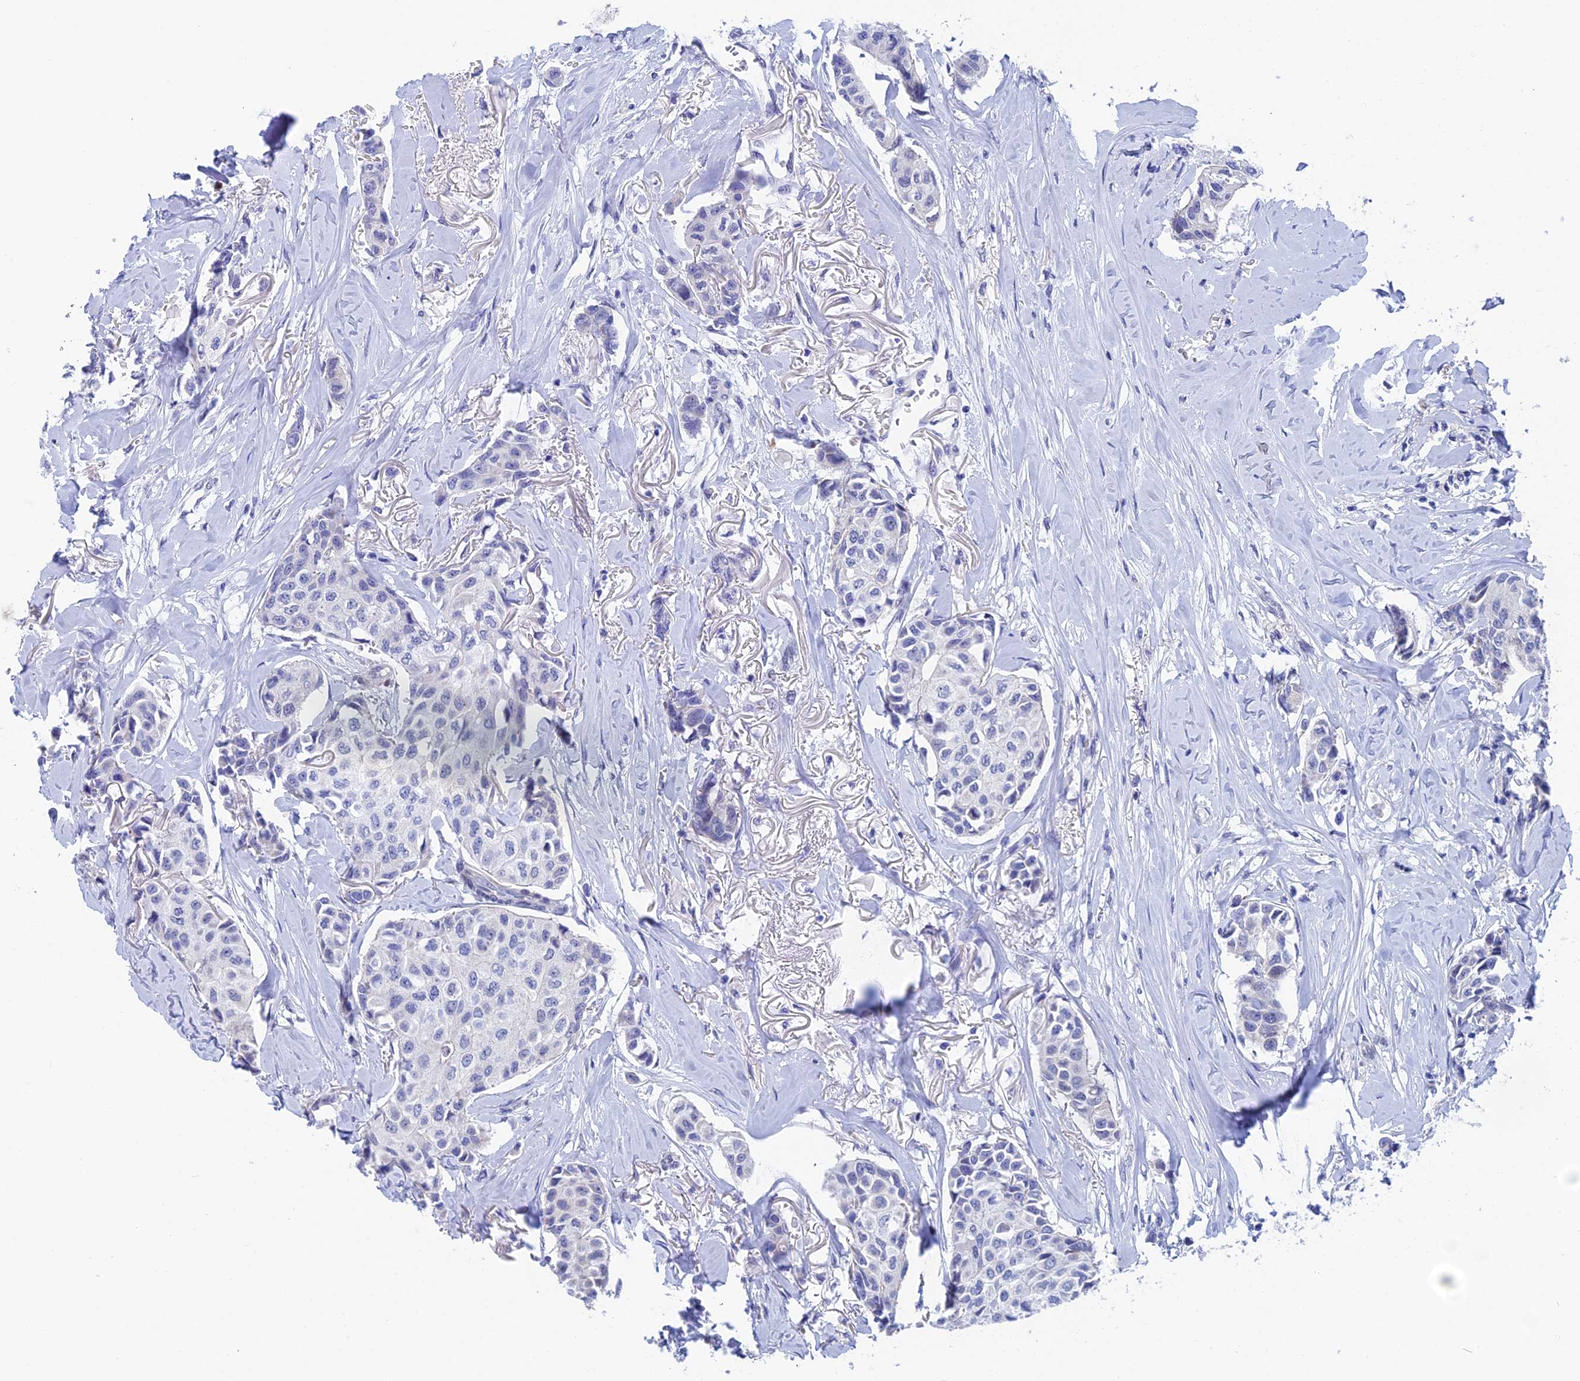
{"staining": {"intensity": "negative", "quantity": "none", "location": "none"}, "tissue": "breast cancer", "cell_type": "Tumor cells", "image_type": "cancer", "snomed": [{"axis": "morphology", "description": "Duct carcinoma"}, {"axis": "topography", "description": "Breast"}], "caption": "High magnification brightfield microscopy of breast cancer stained with DAB (brown) and counterstained with hematoxylin (blue): tumor cells show no significant positivity.", "gene": "WDR83", "patient": {"sex": "female", "age": 80}}